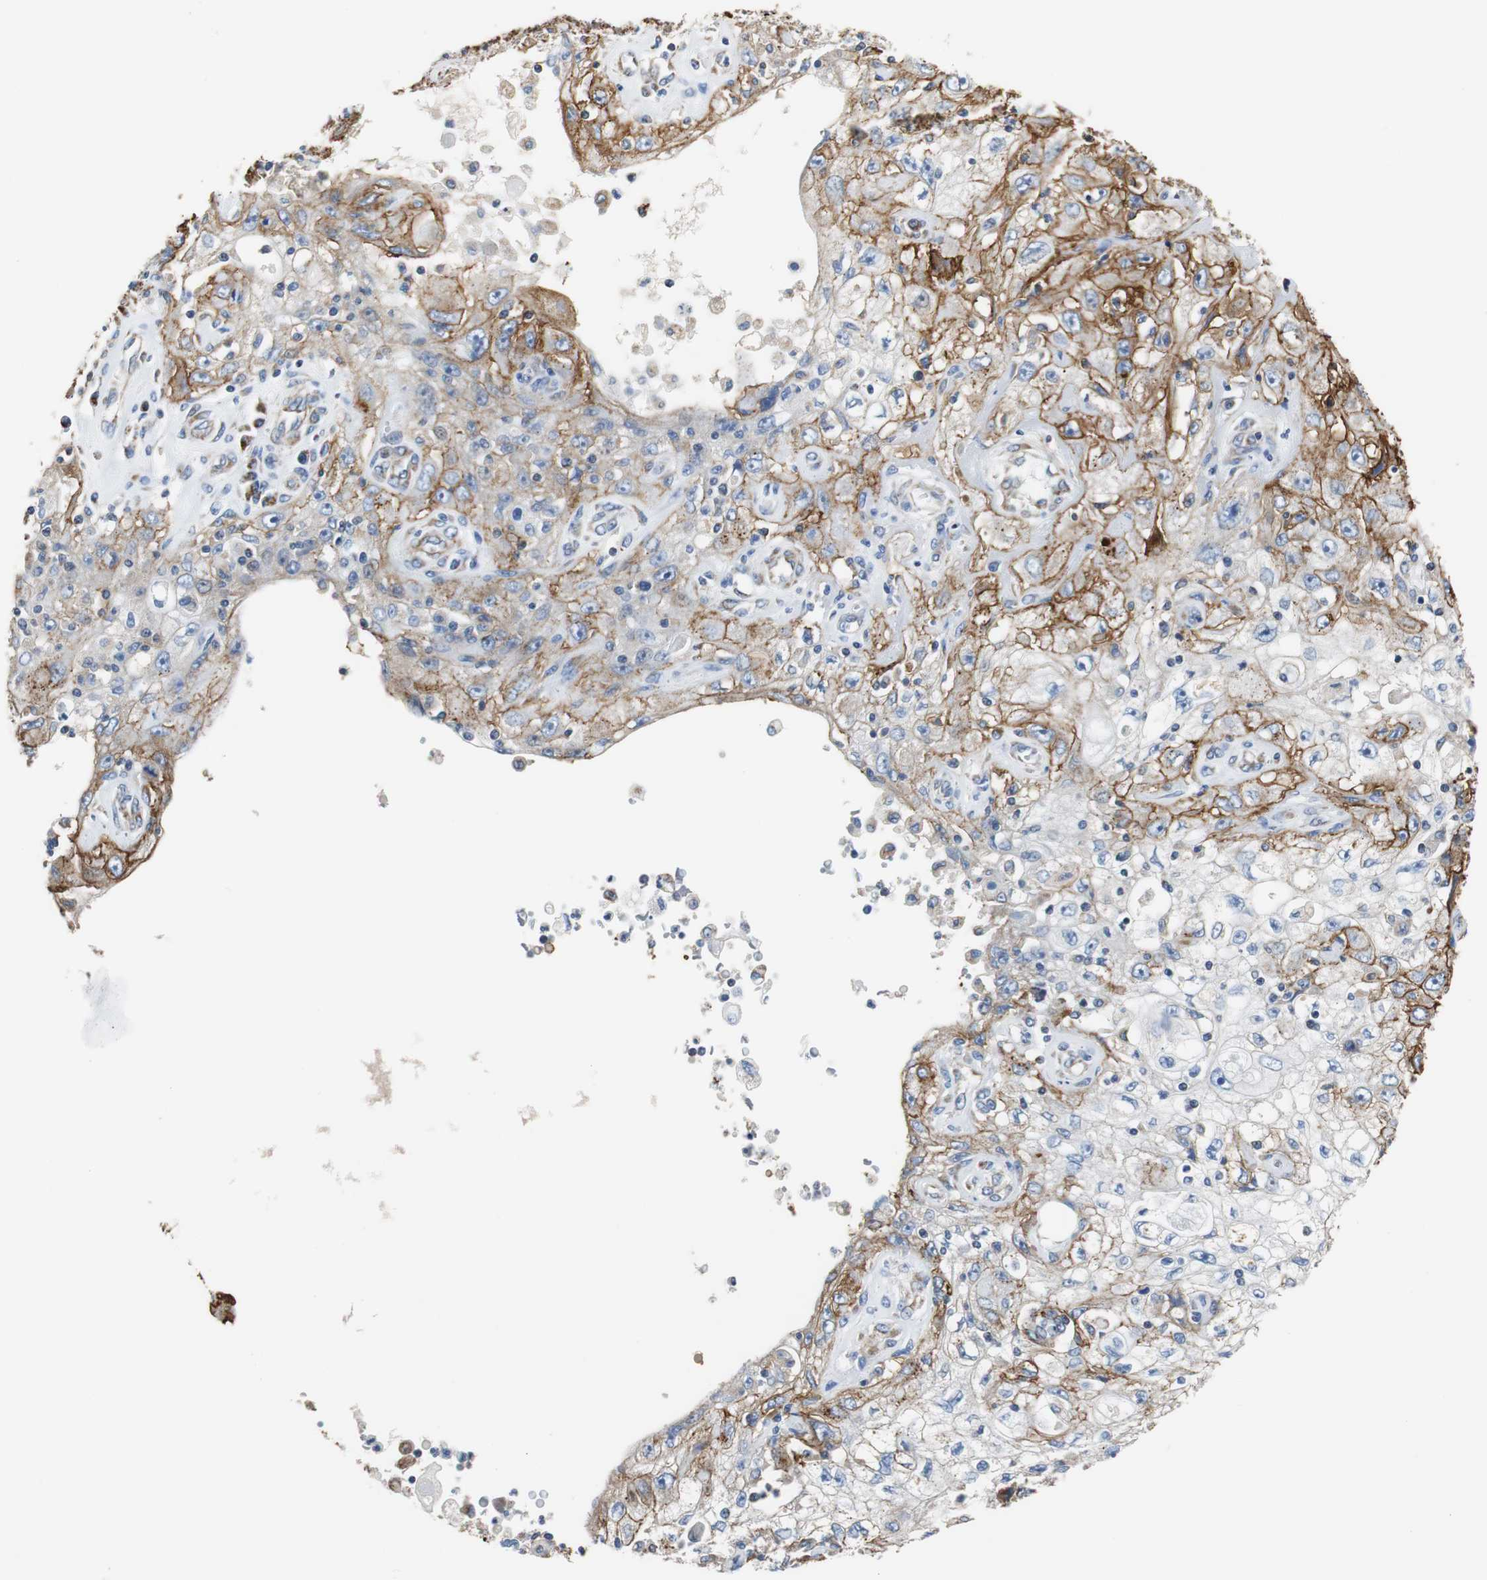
{"staining": {"intensity": "strong", "quantity": ">75%", "location": "cytoplasmic/membranous"}, "tissue": "skin cancer", "cell_type": "Tumor cells", "image_type": "cancer", "snomed": [{"axis": "morphology", "description": "Squamous cell carcinoma, NOS"}, {"axis": "topography", "description": "Skin"}], "caption": "Human skin cancer stained for a protein (brown) displays strong cytoplasmic/membranous positive expression in about >75% of tumor cells.", "gene": "PCK1", "patient": {"sex": "male", "age": 75}}